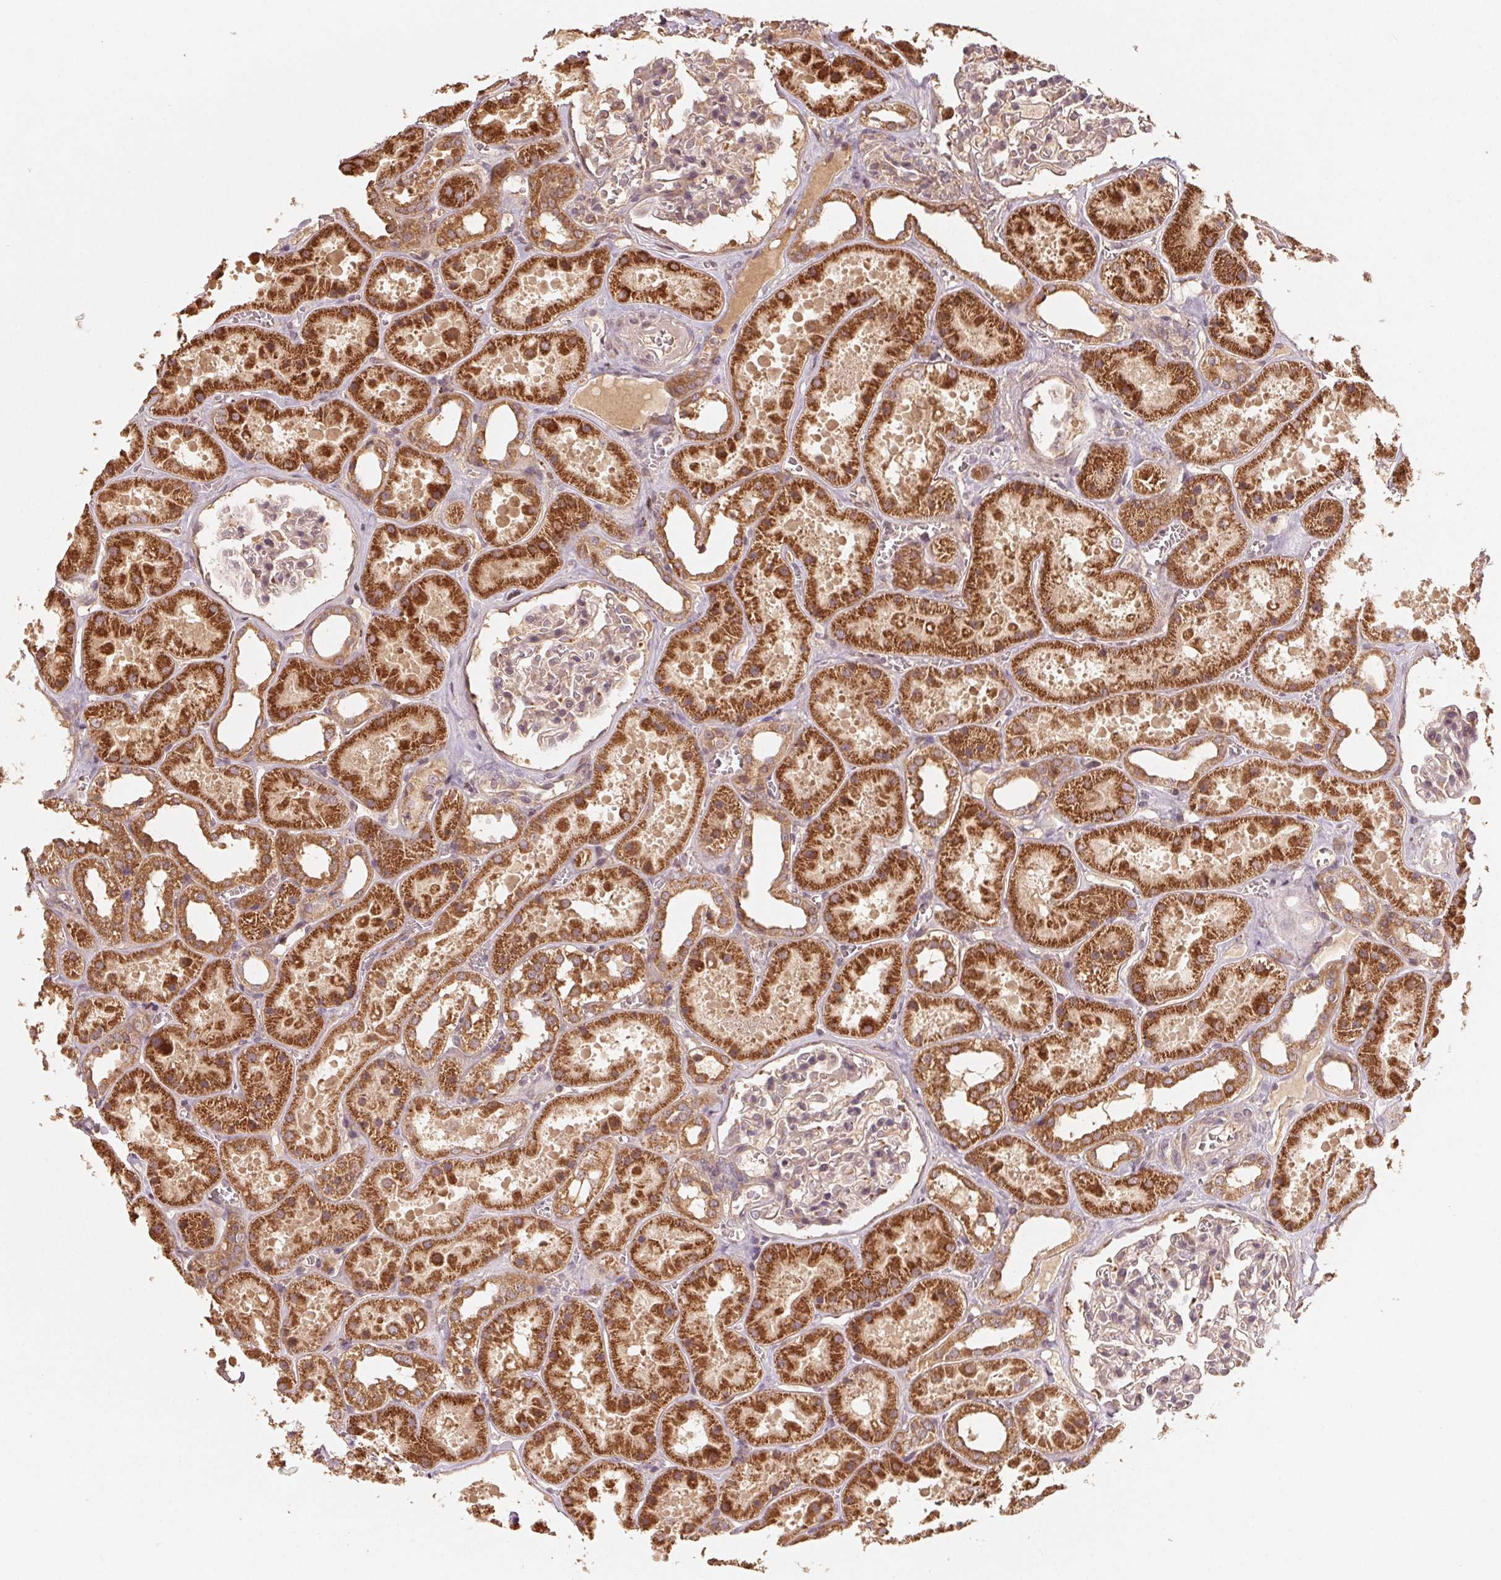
{"staining": {"intensity": "weak", "quantity": "25%-75%", "location": "cytoplasmic/membranous"}, "tissue": "kidney", "cell_type": "Cells in glomeruli", "image_type": "normal", "snomed": [{"axis": "morphology", "description": "Normal tissue, NOS"}, {"axis": "topography", "description": "Kidney"}], "caption": "Immunohistochemistry (IHC) histopathology image of benign kidney: human kidney stained using immunohistochemistry (IHC) exhibits low levels of weak protein expression localized specifically in the cytoplasmic/membranous of cells in glomeruli, appearing as a cytoplasmic/membranous brown color.", "gene": "WBP2", "patient": {"sex": "female", "age": 41}}